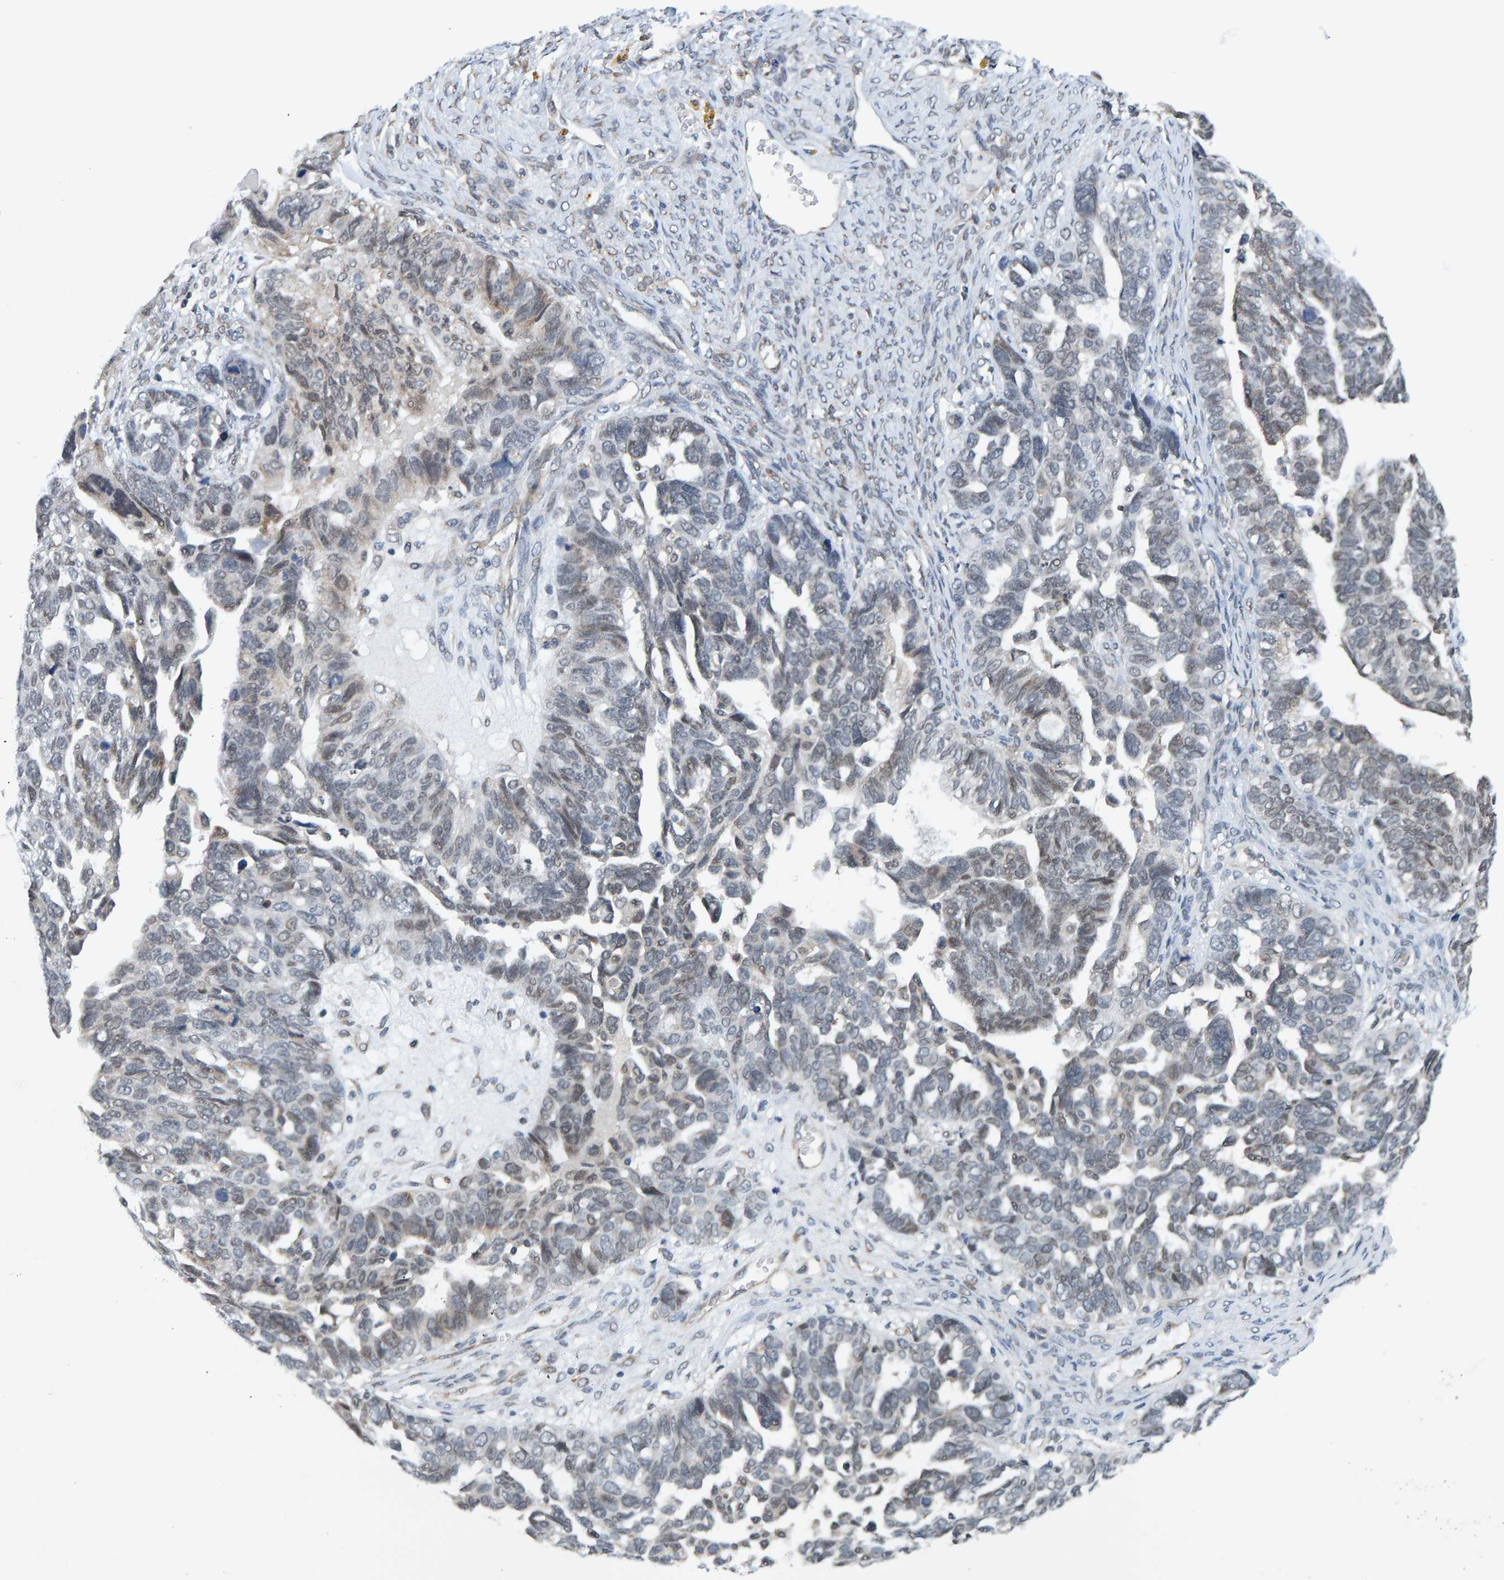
{"staining": {"intensity": "weak", "quantity": "<25%", "location": "cytoplasmic/membranous"}, "tissue": "ovarian cancer", "cell_type": "Tumor cells", "image_type": "cancer", "snomed": [{"axis": "morphology", "description": "Cystadenocarcinoma, serous, NOS"}, {"axis": "topography", "description": "Ovary"}], "caption": "An IHC histopathology image of ovarian cancer is shown. There is no staining in tumor cells of ovarian cancer.", "gene": "SCRN2", "patient": {"sex": "female", "age": 79}}